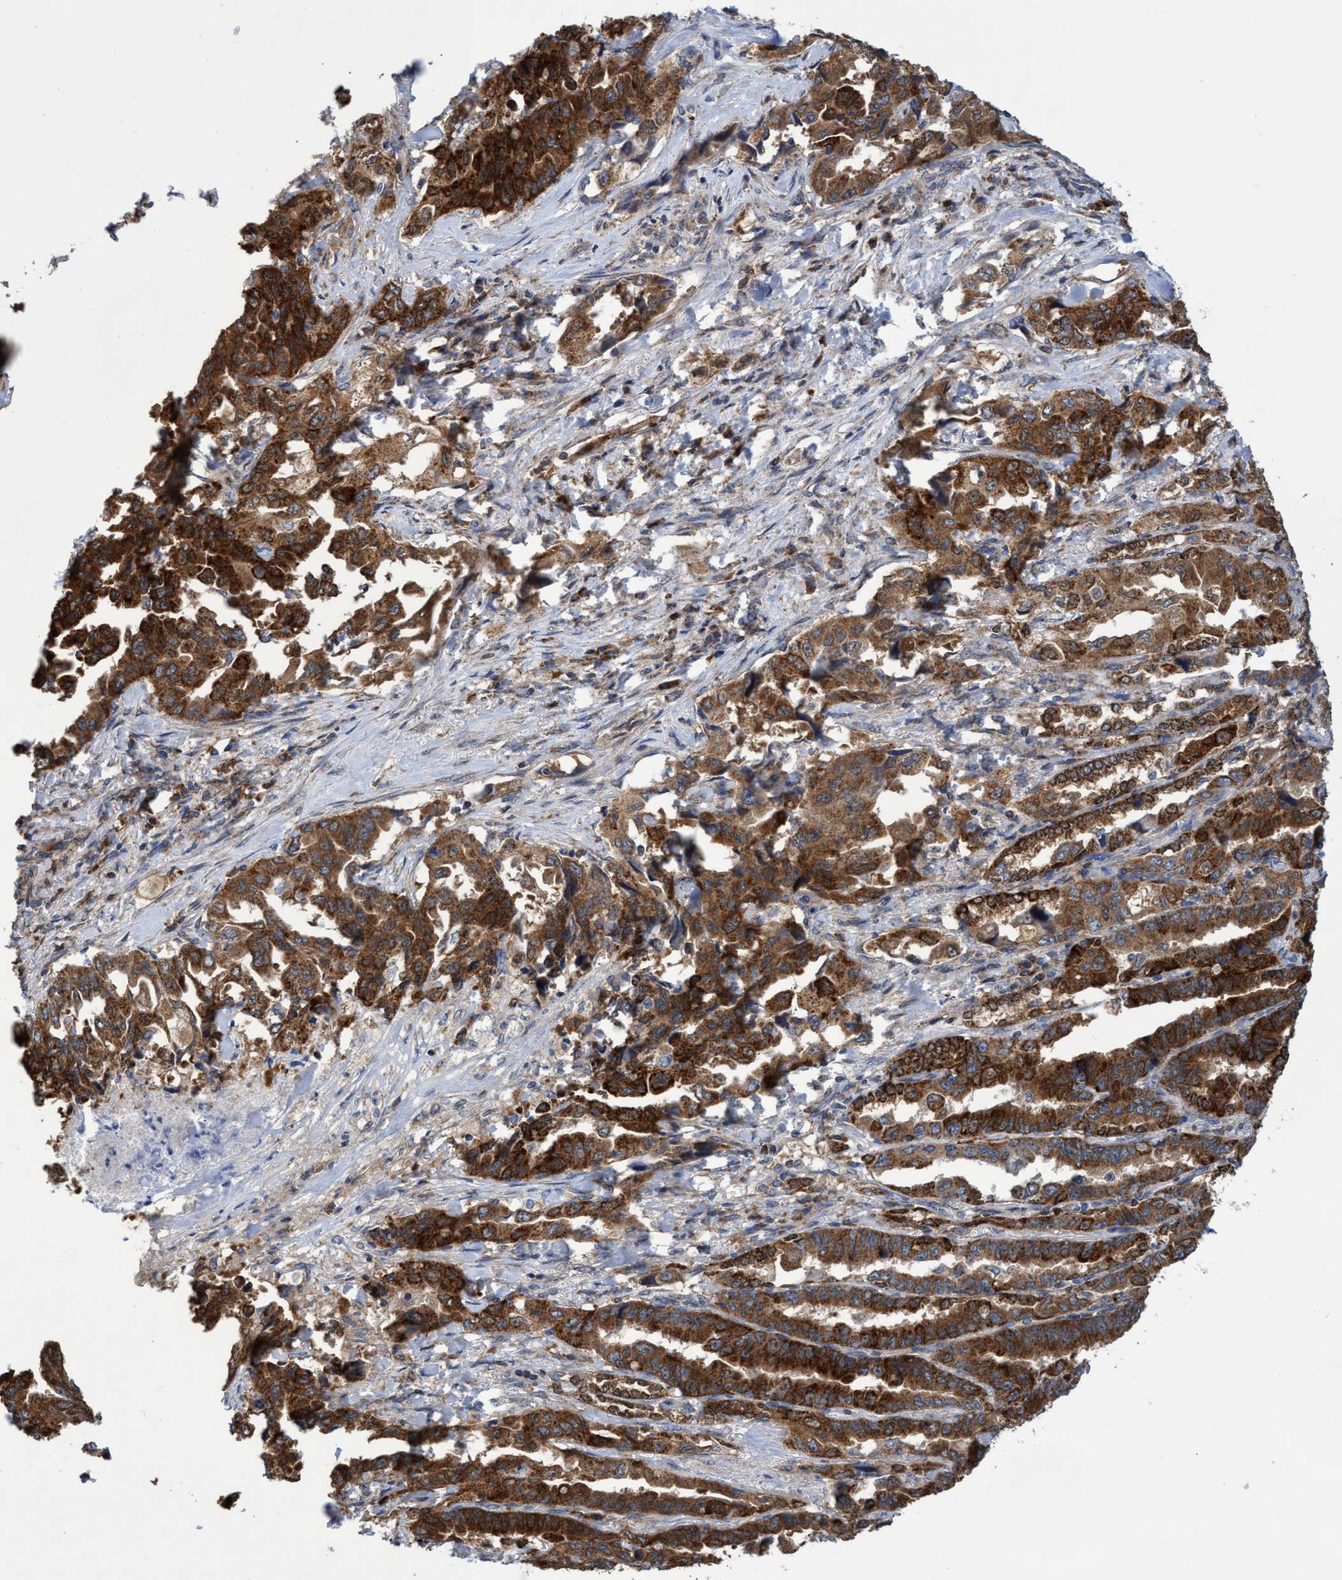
{"staining": {"intensity": "strong", "quantity": ">75%", "location": "cytoplasmic/membranous"}, "tissue": "lung cancer", "cell_type": "Tumor cells", "image_type": "cancer", "snomed": [{"axis": "morphology", "description": "Adenocarcinoma, NOS"}, {"axis": "topography", "description": "Lung"}], "caption": "High-magnification brightfield microscopy of adenocarcinoma (lung) stained with DAB (brown) and counterstained with hematoxylin (blue). tumor cells exhibit strong cytoplasmic/membranous staining is present in about>75% of cells.", "gene": "CRYZ", "patient": {"sex": "female", "age": 51}}